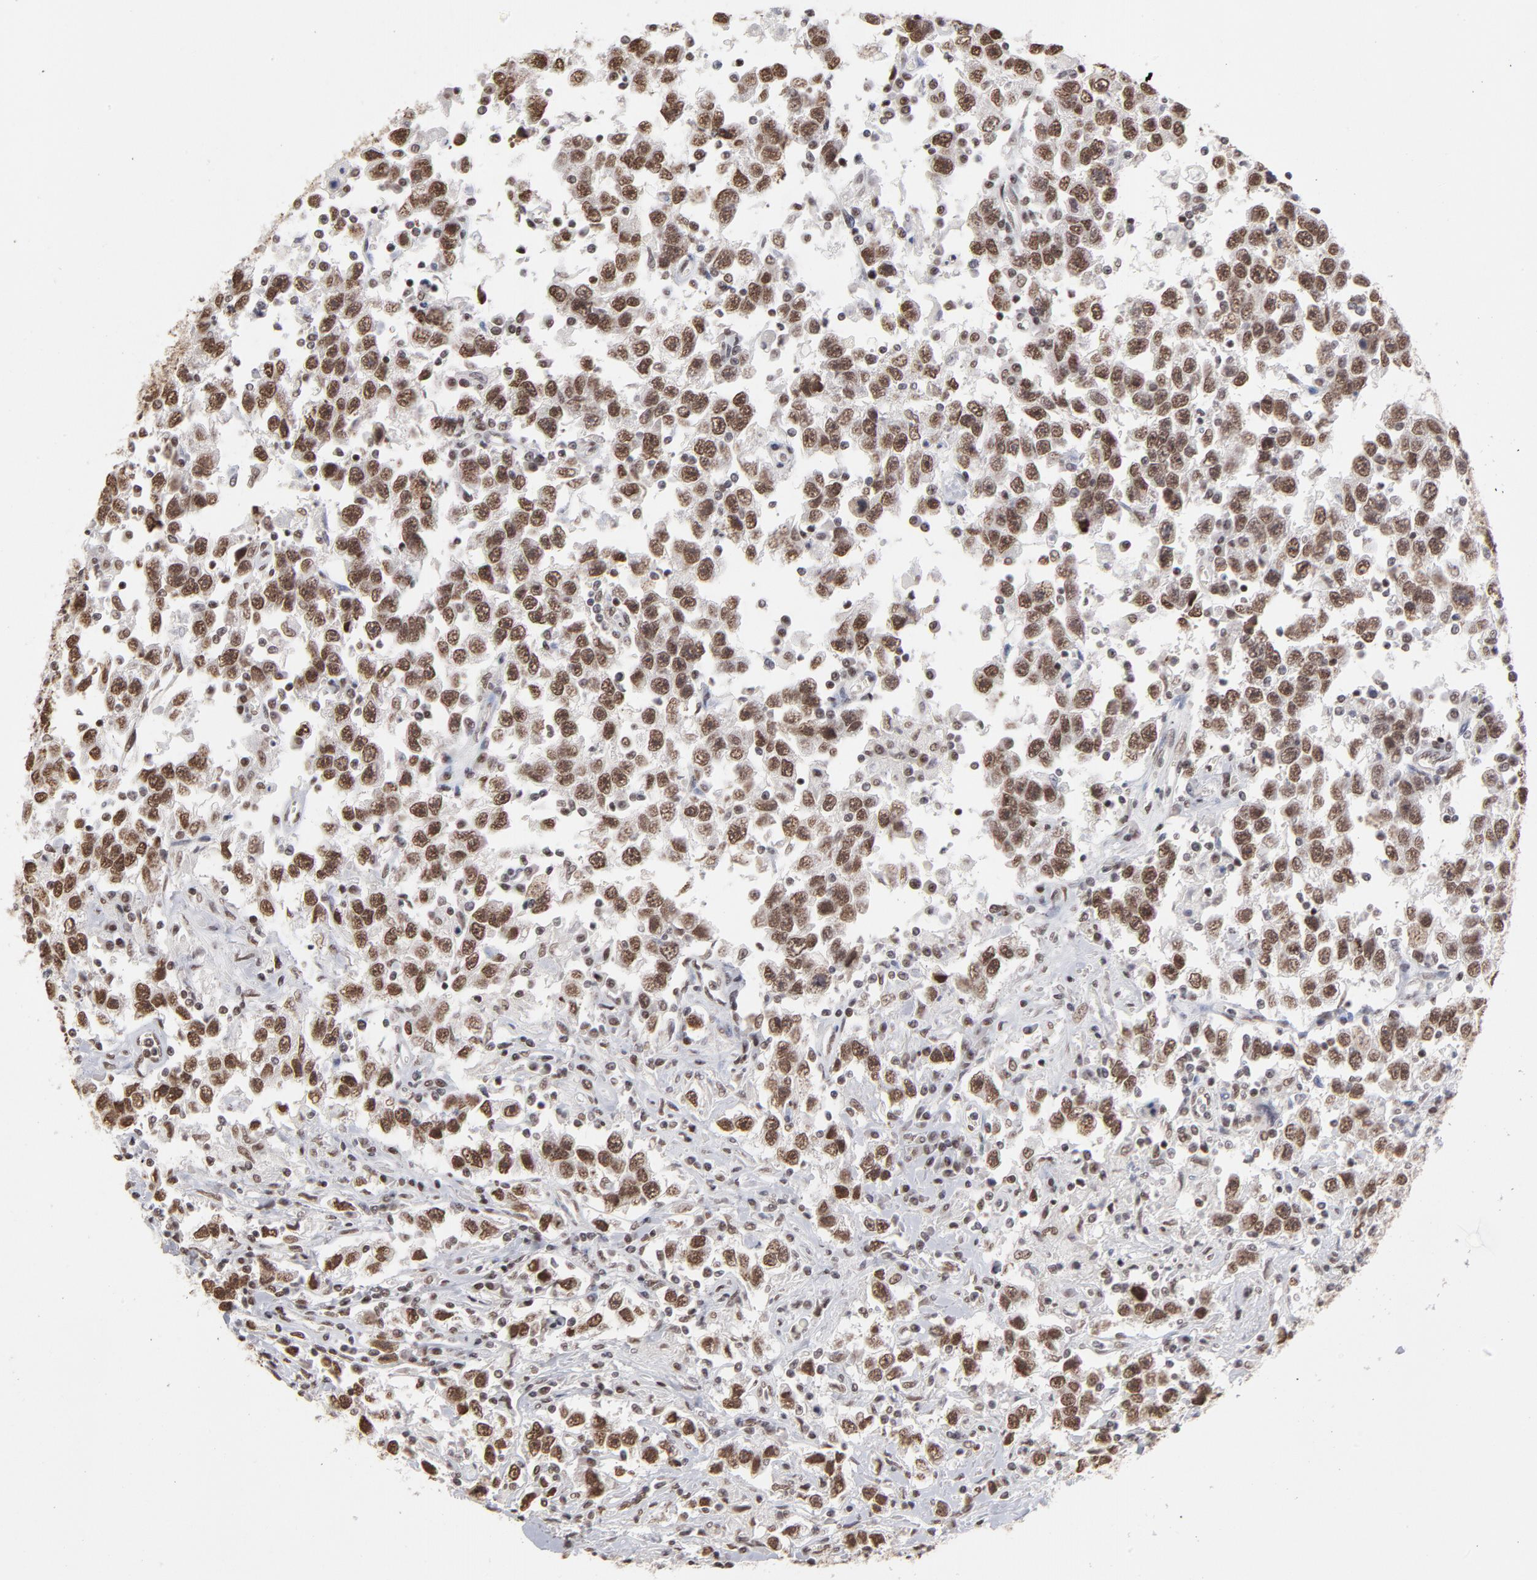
{"staining": {"intensity": "strong", "quantity": ">75%", "location": "cytoplasmic/membranous,nuclear"}, "tissue": "testis cancer", "cell_type": "Tumor cells", "image_type": "cancer", "snomed": [{"axis": "morphology", "description": "Seminoma, NOS"}, {"axis": "topography", "description": "Testis"}], "caption": "Seminoma (testis) tissue displays strong cytoplasmic/membranous and nuclear positivity in approximately >75% of tumor cells, visualized by immunohistochemistry.", "gene": "ZNF3", "patient": {"sex": "male", "age": 41}}